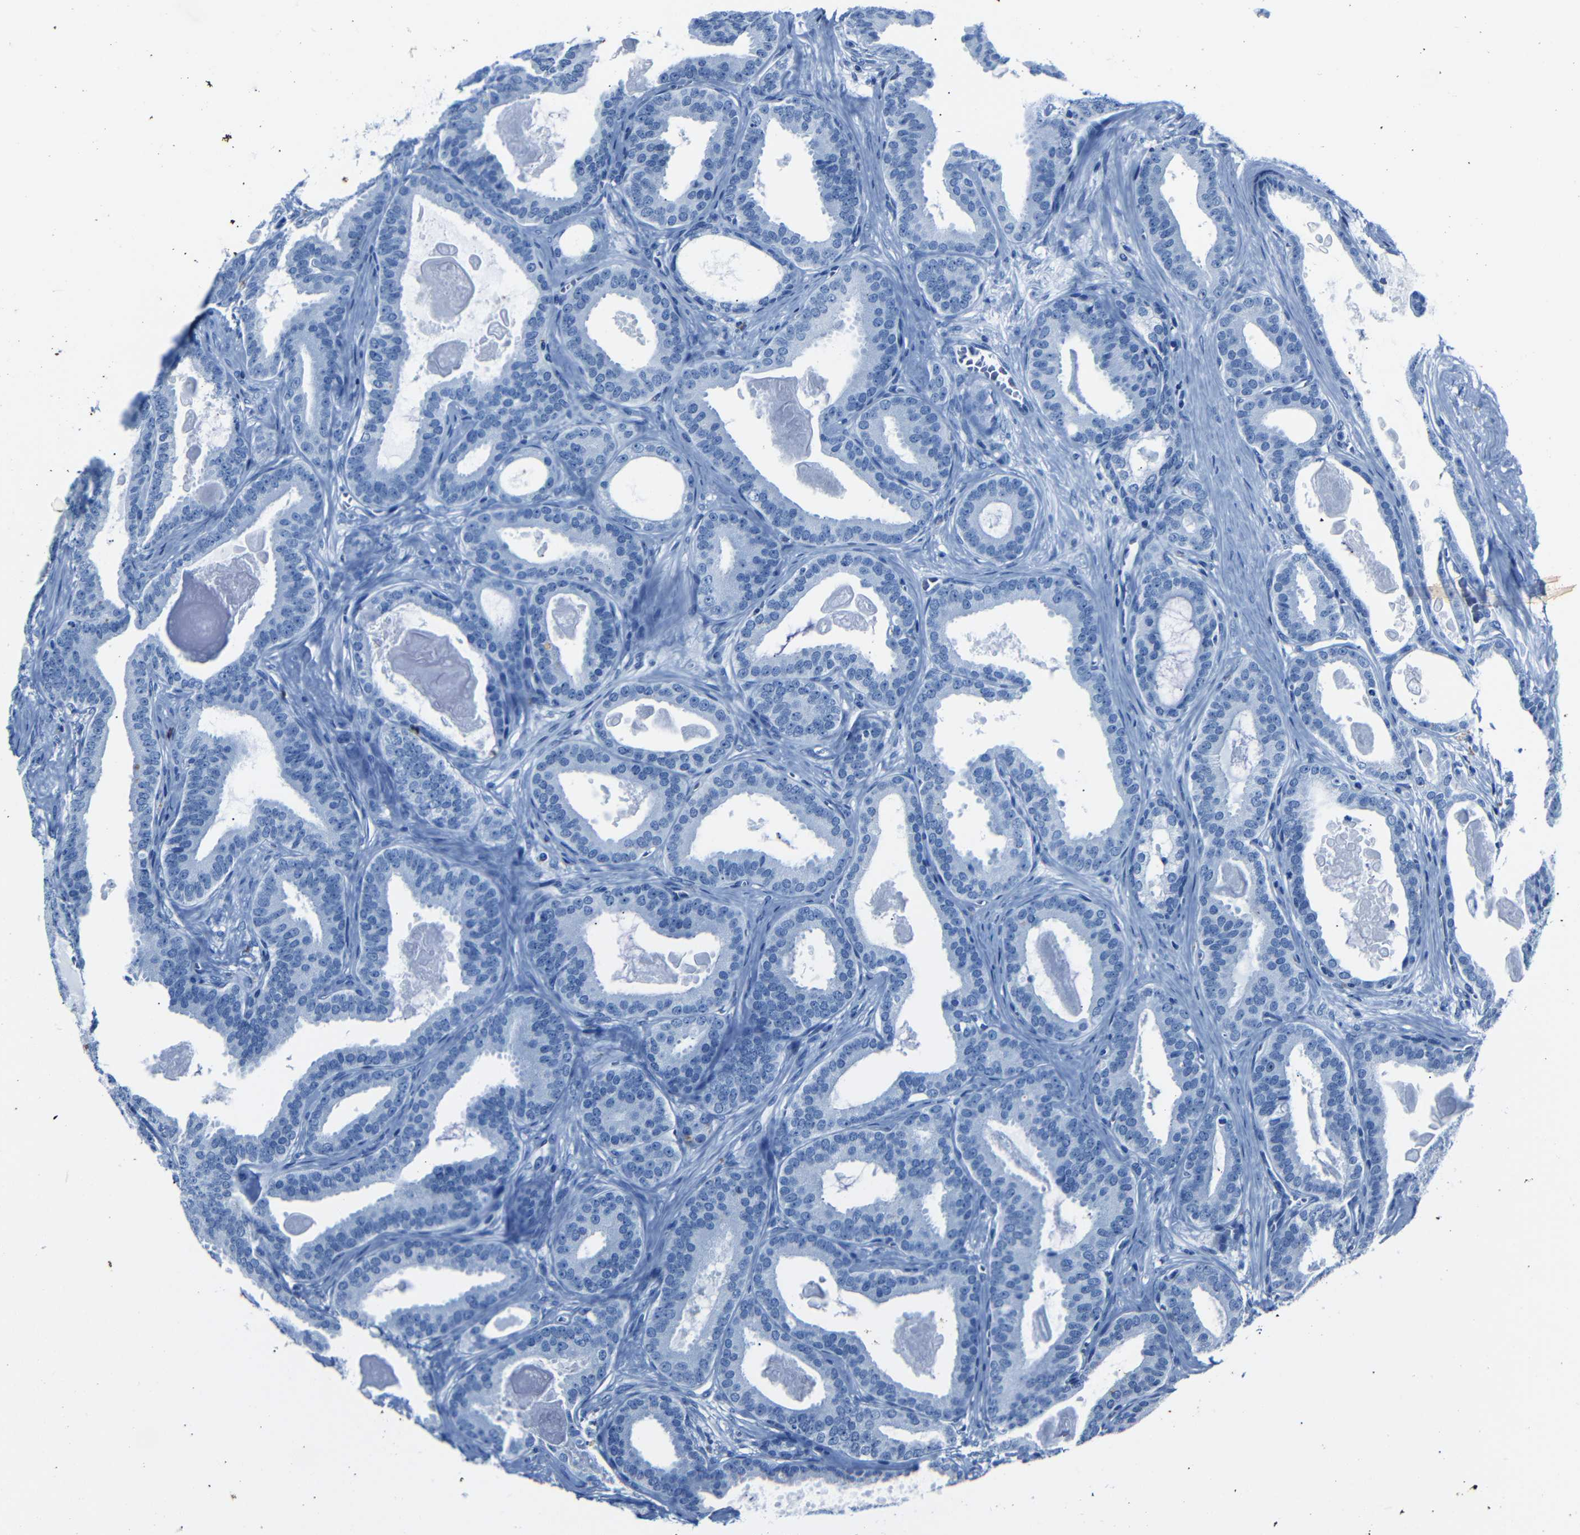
{"staining": {"intensity": "negative", "quantity": "none", "location": "none"}, "tissue": "prostate cancer", "cell_type": "Tumor cells", "image_type": "cancer", "snomed": [{"axis": "morphology", "description": "Adenocarcinoma, High grade"}, {"axis": "topography", "description": "Prostate"}], "caption": "High magnification brightfield microscopy of prostate adenocarcinoma (high-grade) stained with DAB (brown) and counterstained with hematoxylin (blue): tumor cells show no significant expression. (Brightfield microscopy of DAB immunohistochemistry at high magnification).", "gene": "CLDN11", "patient": {"sex": "male", "age": 60}}